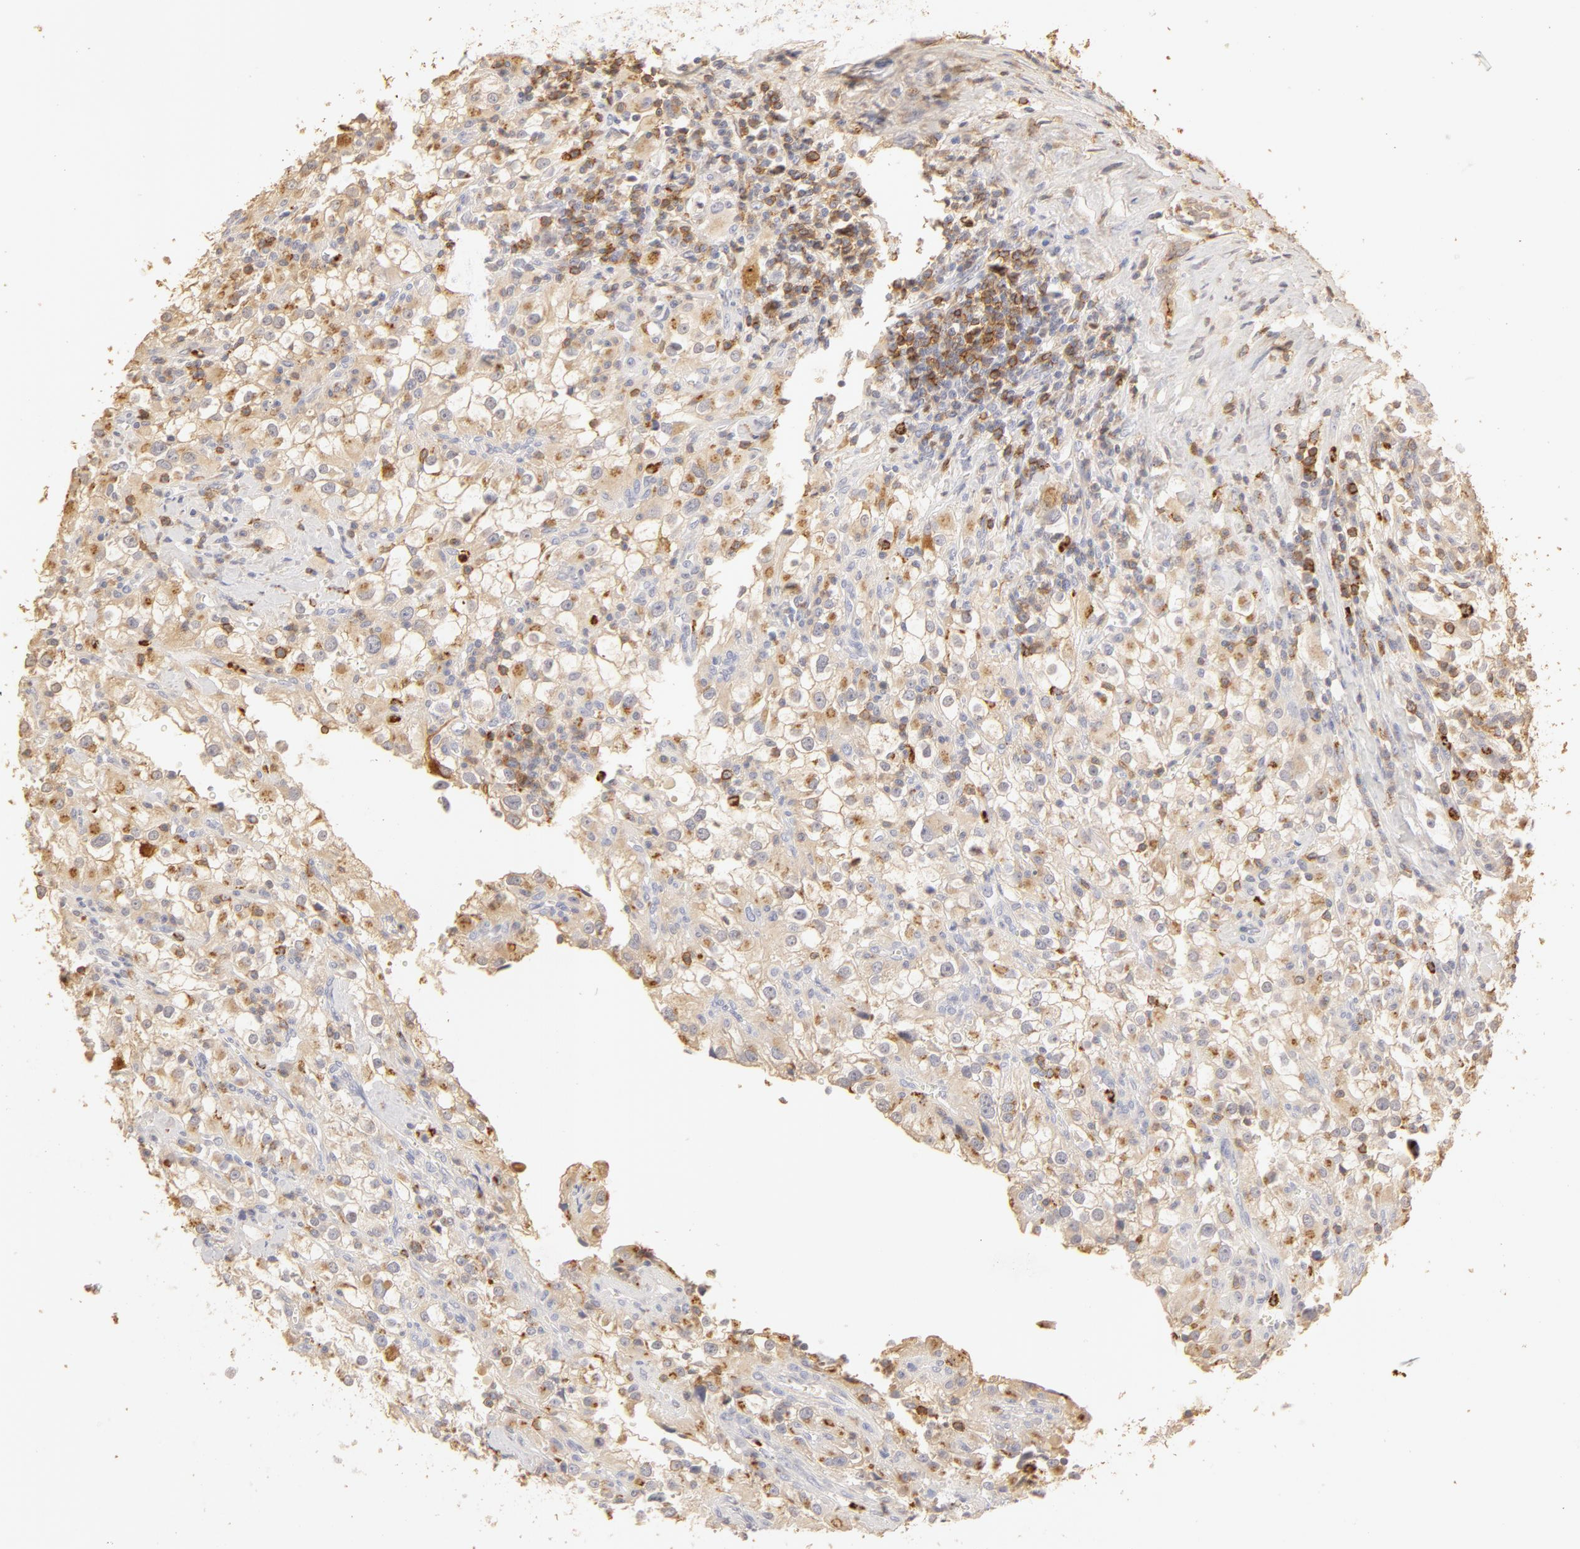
{"staining": {"intensity": "weak", "quantity": "<25%", "location": "cytoplasmic/membranous"}, "tissue": "renal cancer", "cell_type": "Tumor cells", "image_type": "cancer", "snomed": [{"axis": "morphology", "description": "Adenocarcinoma, NOS"}, {"axis": "topography", "description": "Kidney"}], "caption": "DAB (3,3'-diaminobenzidine) immunohistochemical staining of adenocarcinoma (renal) demonstrates no significant staining in tumor cells.", "gene": "C1R", "patient": {"sex": "female", "age": 52}}